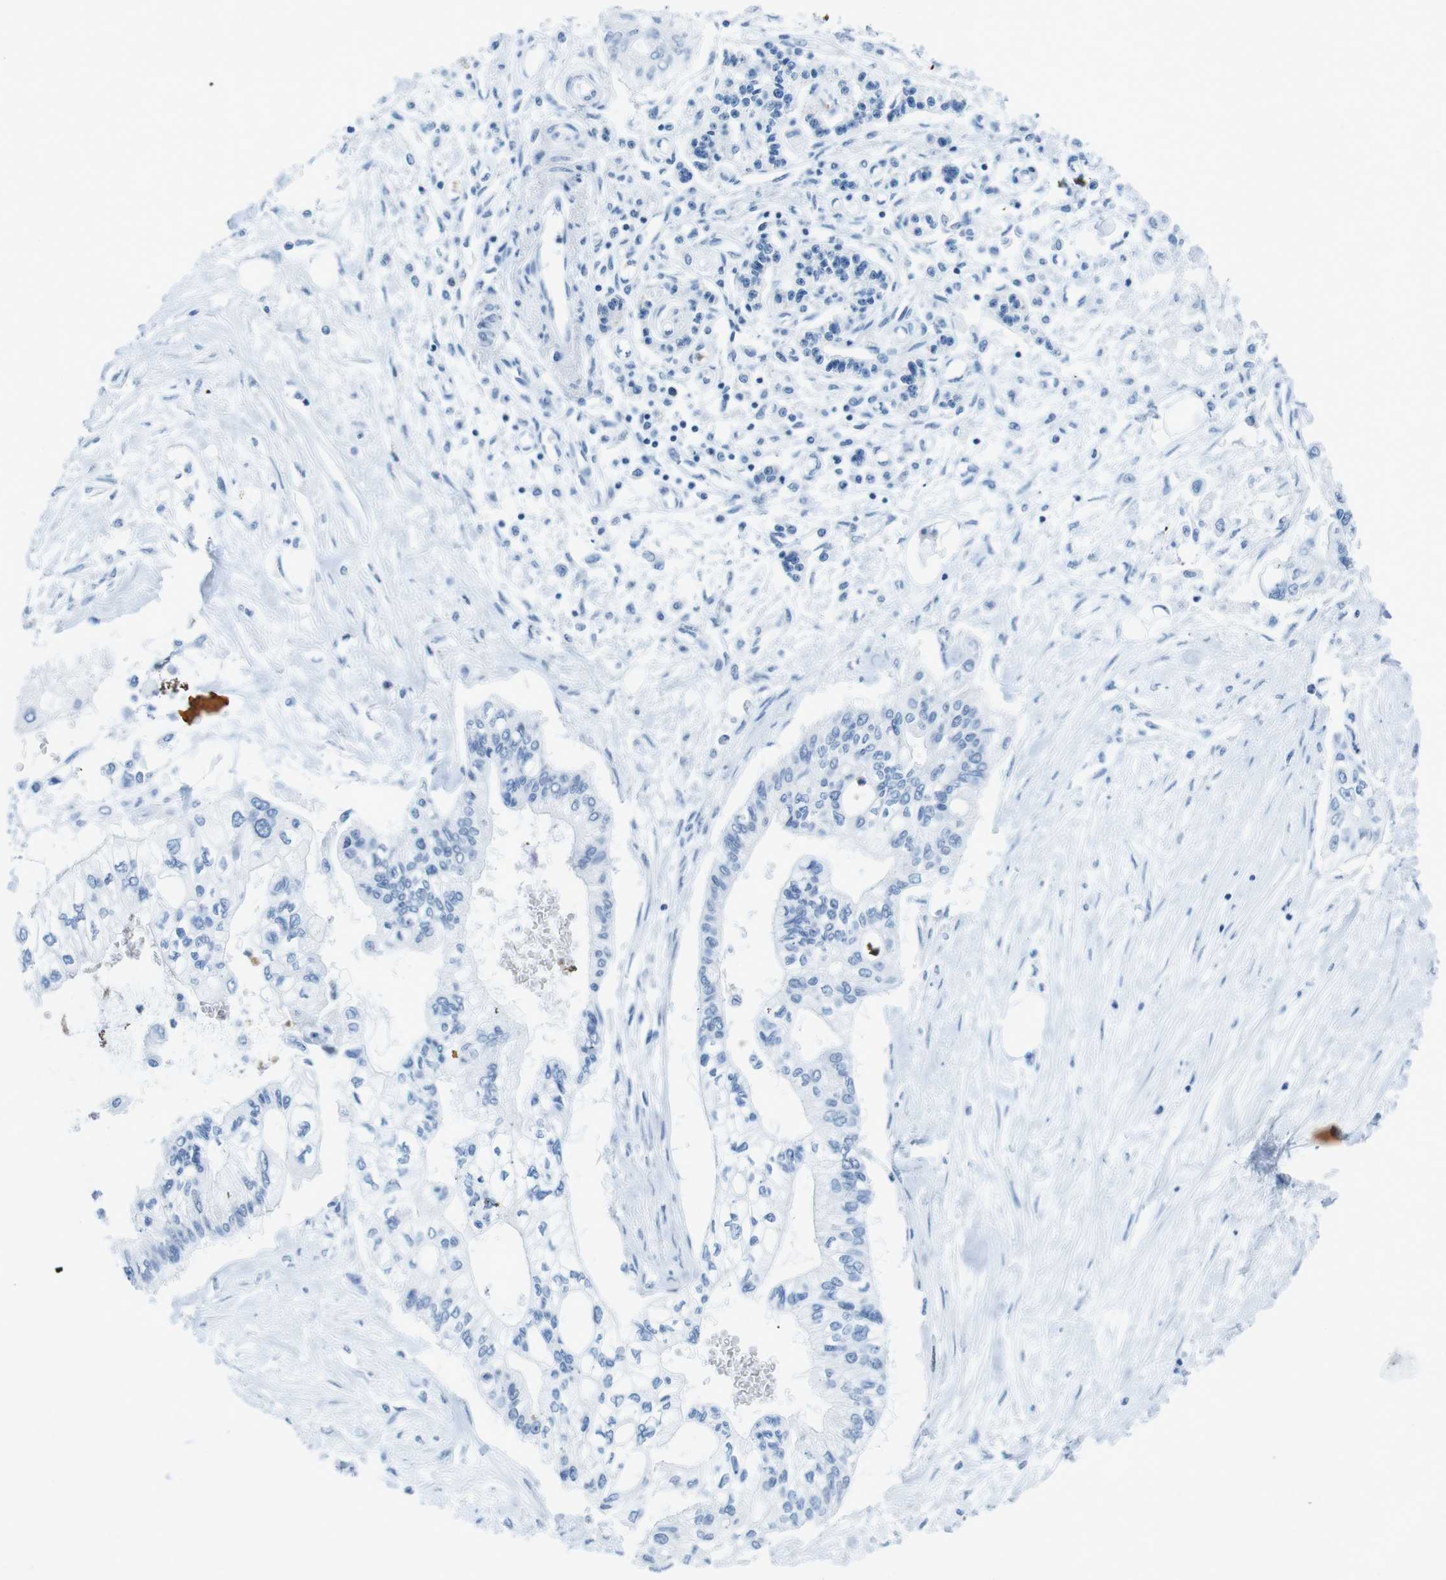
{"staining": {"intensity": "negative", "quantity": "none", "location": "none"}, "tissue": "pancreatic cancer", "cell_type": "Tumor cells", "image_type": "cancer", "snomed": [{"axis": "morphology", "description": "Adenocarcinoma, NOS"}, {"axis": "topography", "description": "Pancreas"}], "caption": "Tumor cells are negative for brown protein staining in pancreatic cancer.", "gene": "CTAG1B", "patient": {"sex": "female", "age": 77}}